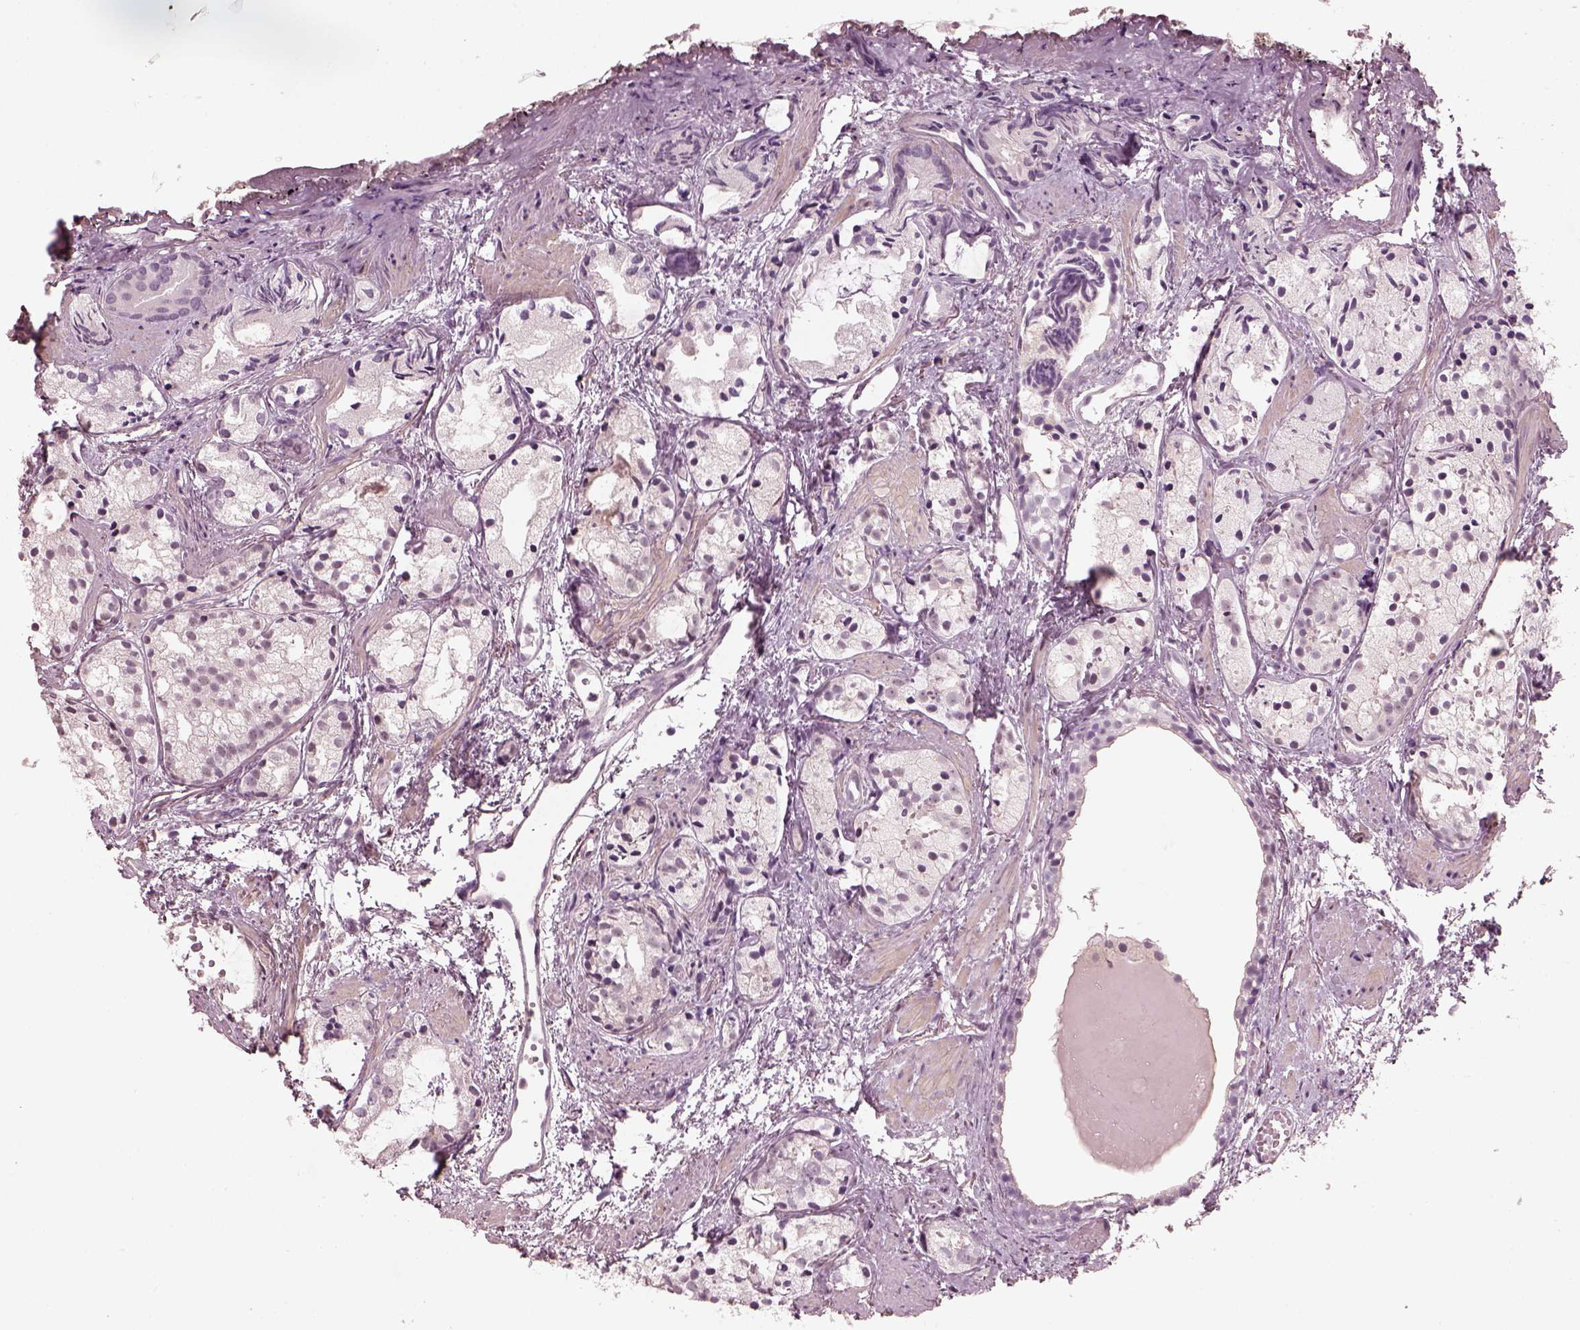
{"staining": {"intensity": "negative", "quantity": "none", "location": "none"}, "tissue": "prostate cancer", "cell_type": "Tumor cells", "image_type": "cancer", "snomed": [{"axis": "morphology", "description": "Adenocarcinoma, High grade"}, {"axis": "topography", "description": "Prostate"}], "caption": "Adenocarcinoma (high-grade) (prostate) was stained to show a protein in brown. There is no significant positivity in tumor cells.", "gene": "OPTC", "patient": {"sex": "male", "age": 85}}